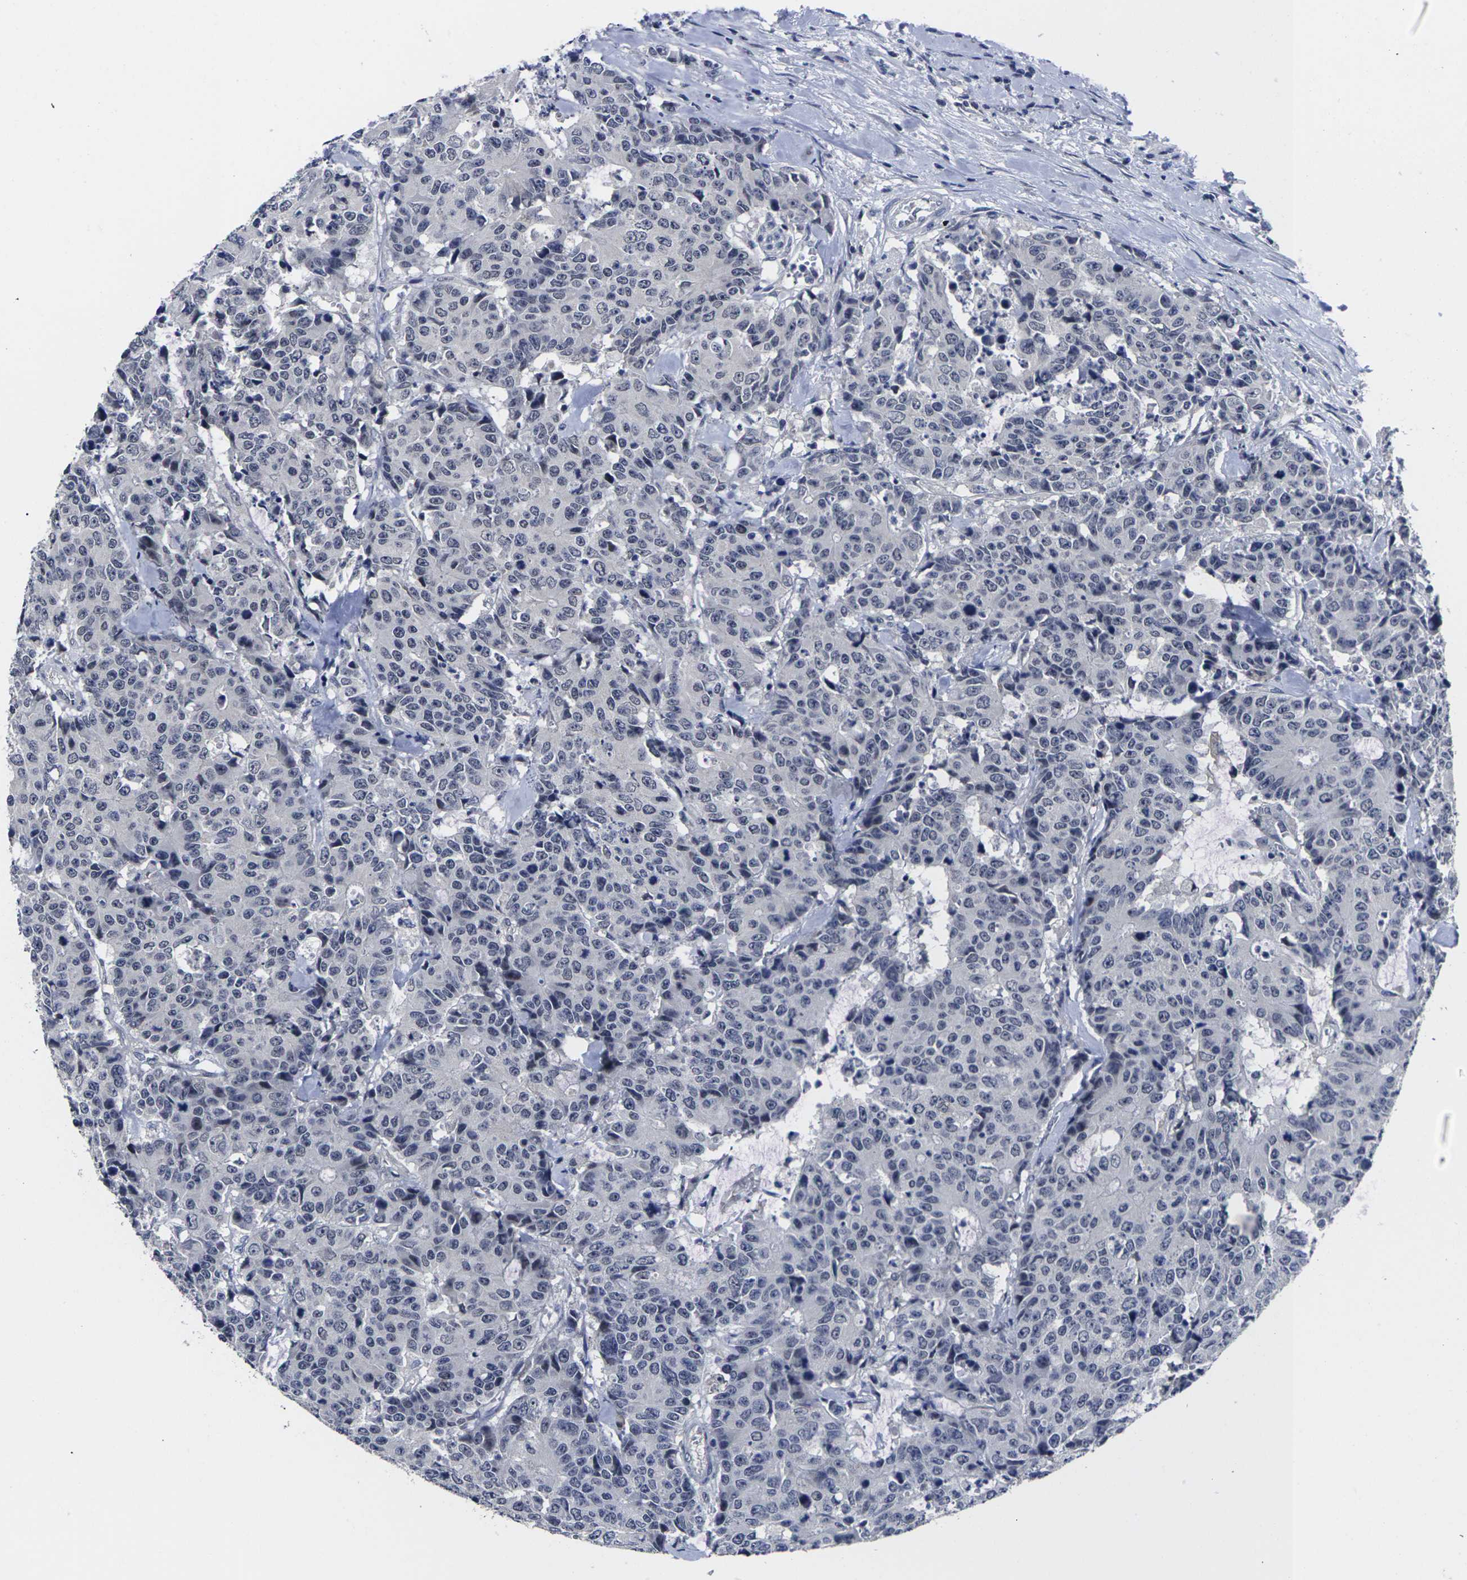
{"staining": {"intensity": "negative", "quantity": "none", "location": "none"}, "tissue": "colorectal cancer", "cell_type": "Tumor cells", "image_type": "cancer", "snomed": [{"axis": "morphology", "description": "Adenocarcinoma, NOS"}, {"axis": "topography", "description": "Colon"}], "caption": "Protein analysis of adenocarcinoma (colorectal) demonstrates no significant positivity in tumor cells.", "gene": "MSANTD4", "patient": {"sex": "female", "age": 86}}